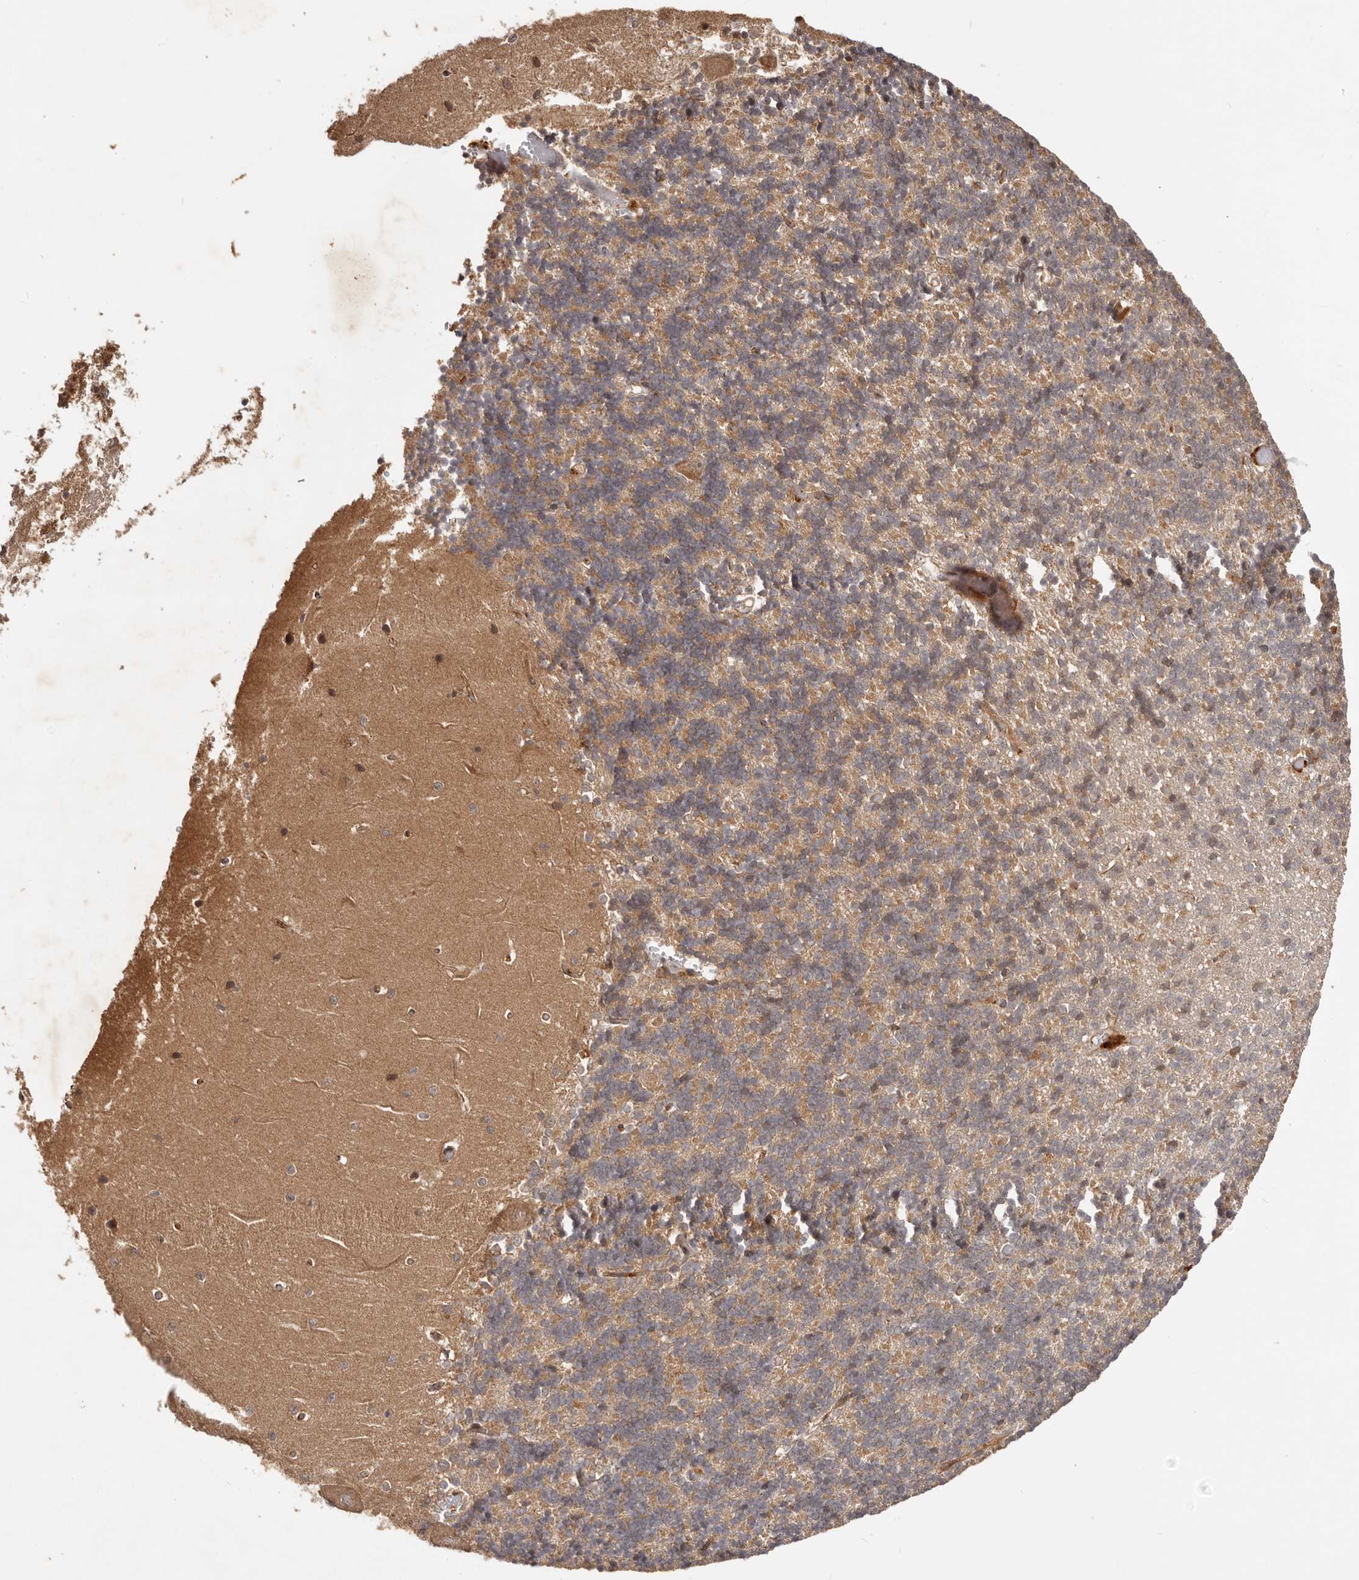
{"staining": {"intensity": "weak", "quantity": "25%-75%", "location": "cytoplasmic/membranous"}, "tissue": "cerebellum", "cell_type": "Cells in granular layer", "image_type": "normal", "snomed": [{"axis": "morphology", "description": "Normal tissue, NOS"}, {"axis": "topography", "description": "Cerebellum"}], "caption": "Cerebellum stained with DAB immunohistochemistry reveals low levels of weak cytoplasmic/membranous positivity in about 25%-75% of cells in granular layer. The staining was performed using DAB (3,3'-diaminobenzidine), with brown indicating positive protein expression. Nuclei are stained blue with hematoxylin.", "gene": "PKIB", "patient": {"sex": "male", "age": 37}}